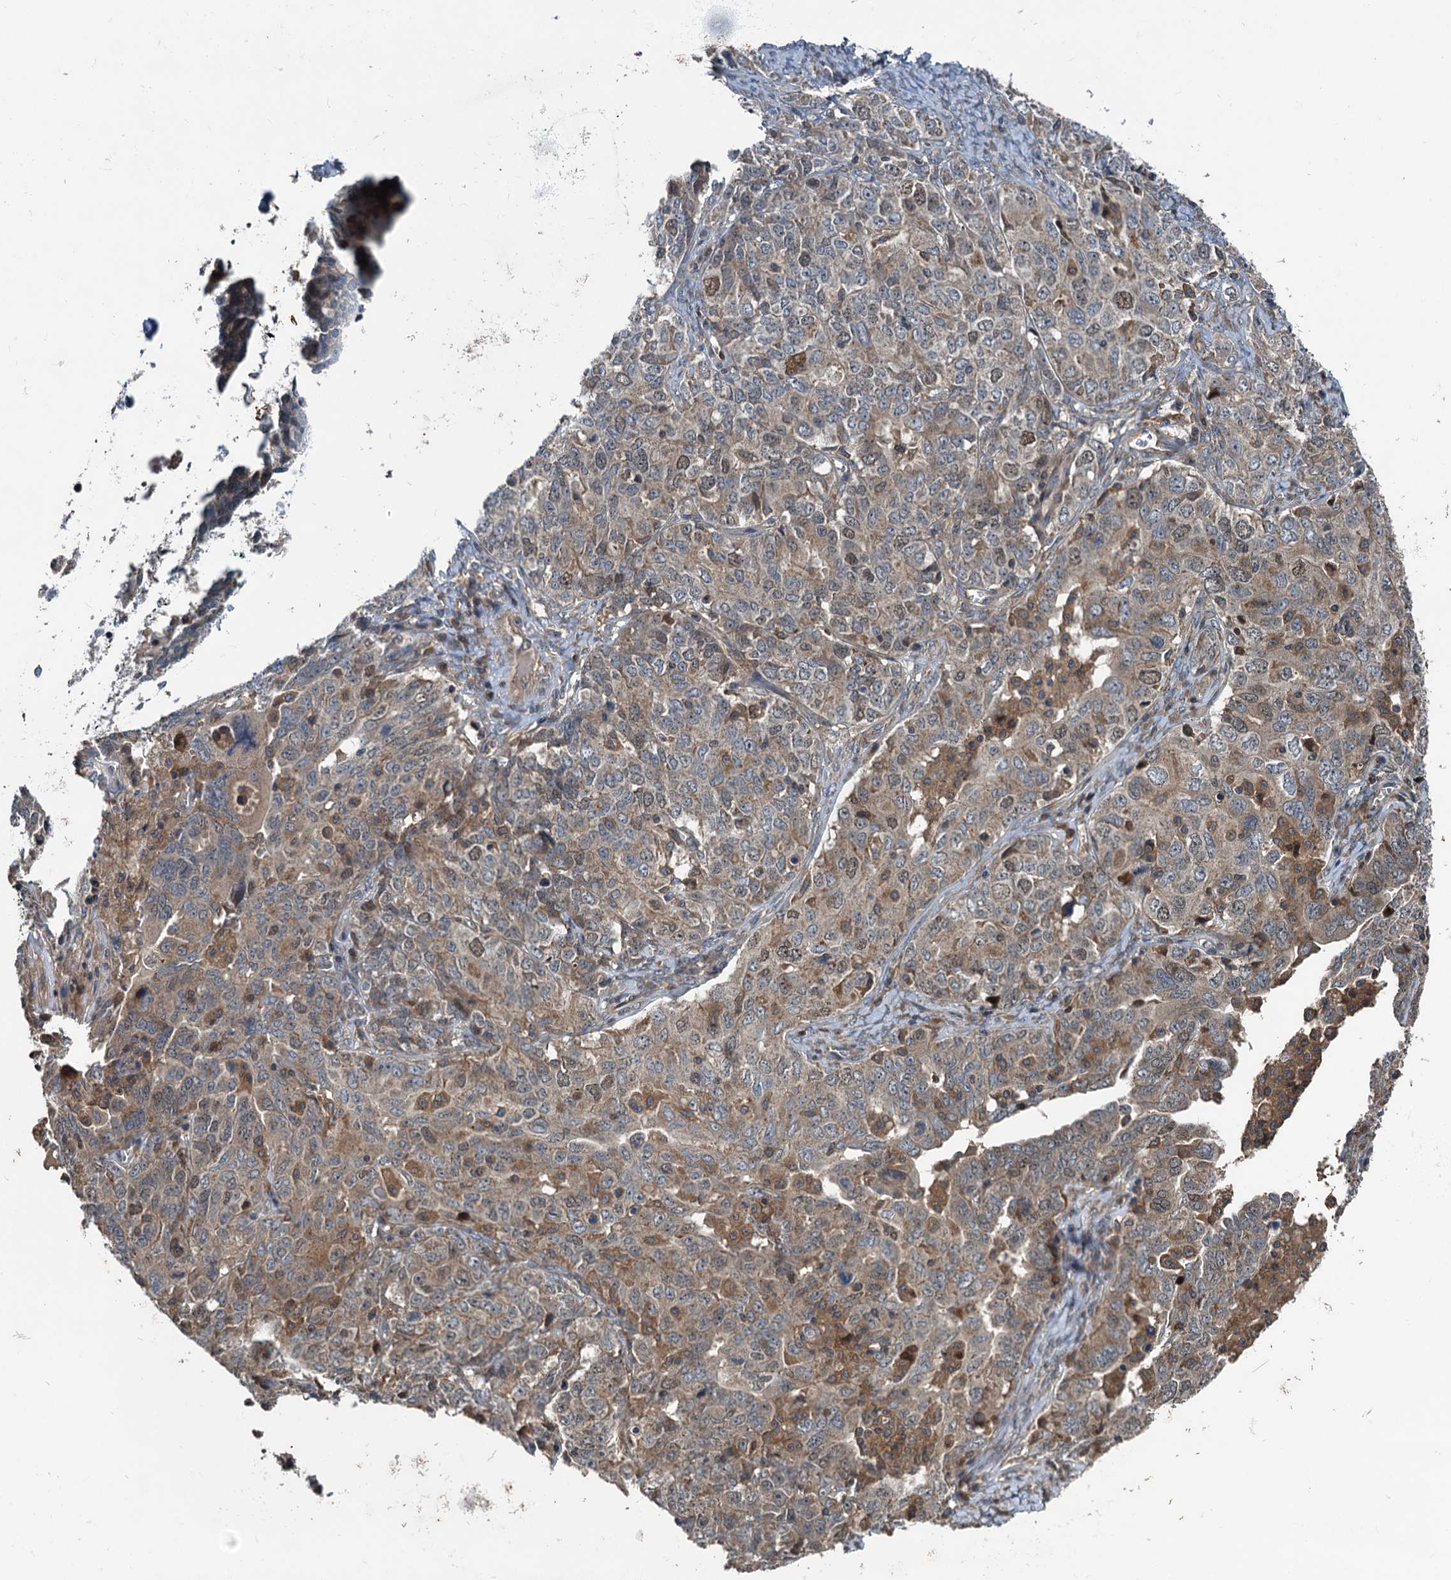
{"staining": {"intensity": "moderate", "quantity": "25%-75%", "location": "cytoplasmic/membranous"}, "tissue": "ovarian cancer", "cell_type": "Tumor cells", "image_type": "cancer", "snomed": [{"axis": "morphology", "description": "Carcinoma, endometroid"}, {"axis": "topography", "description": "Ovary"}], "caption": "A medium amount of moderate cytoplasmic/membranous staining is seen in approximately 25%-75% of tumor cells in endometroid carcinoma (ovarian) tissue.", "gene": "TEDC1", "patient": {"sex": "female", "age": 62}}